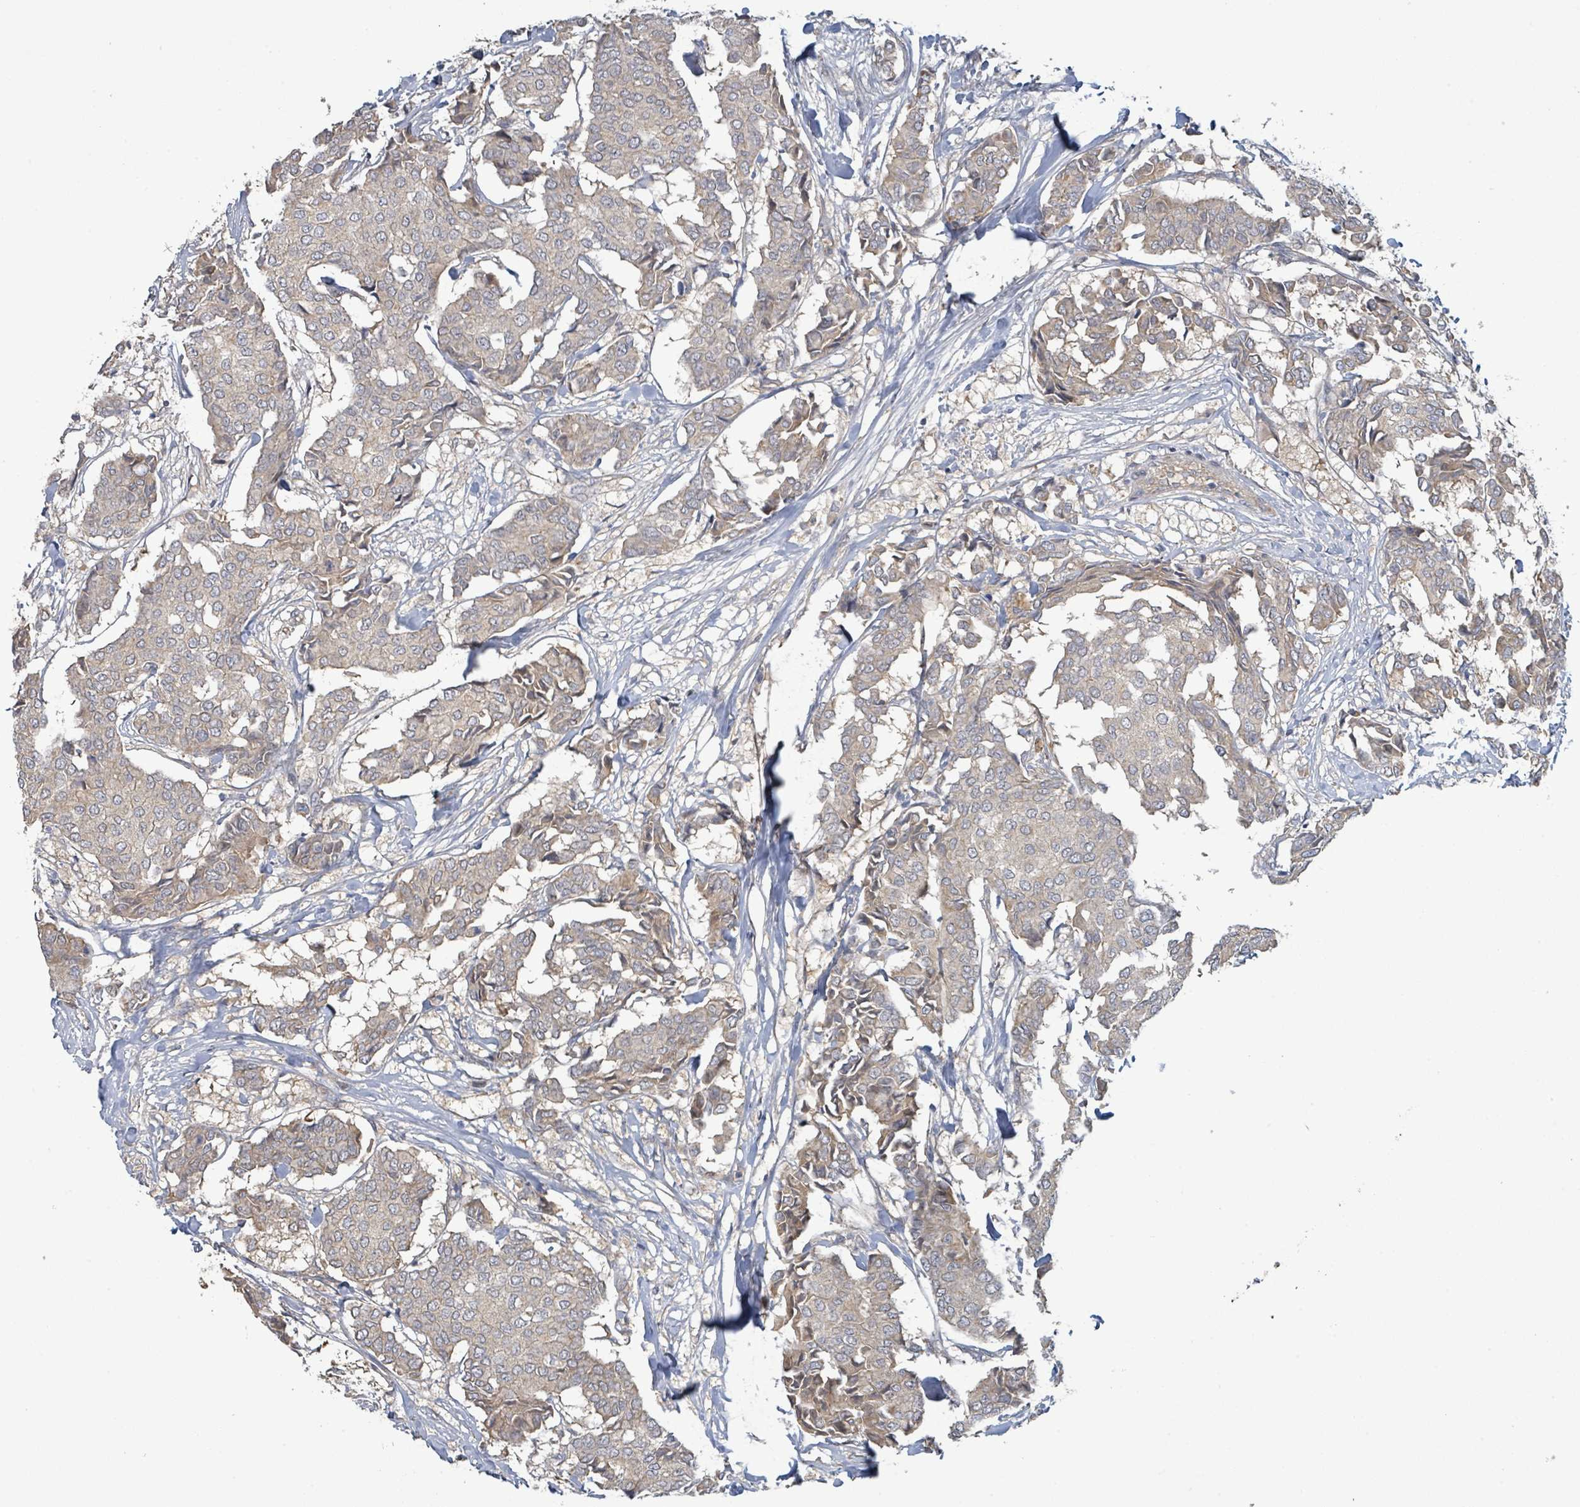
{"staining": {"intensity": "weak", "quantity": ">75%", "location": "cytoplasmic/membranous"}, "tissue": "breast cancer", "cell_type": "Tumor cells", "image_type": "cancer", "snomed": [{"axis": "morphology", "description": "Duct carcinoma"}, {"axis": "topography", "description": "Breast"}], "caption": "Breast infiltrating ductal carcinoma tissue displays weak cytoplasmic/membranous positivity in approximately >75% of tumor cells, visualized by immunohistochemistry.", "gene": "STARD4", "patient": {"sex": "female", "age": 75}}